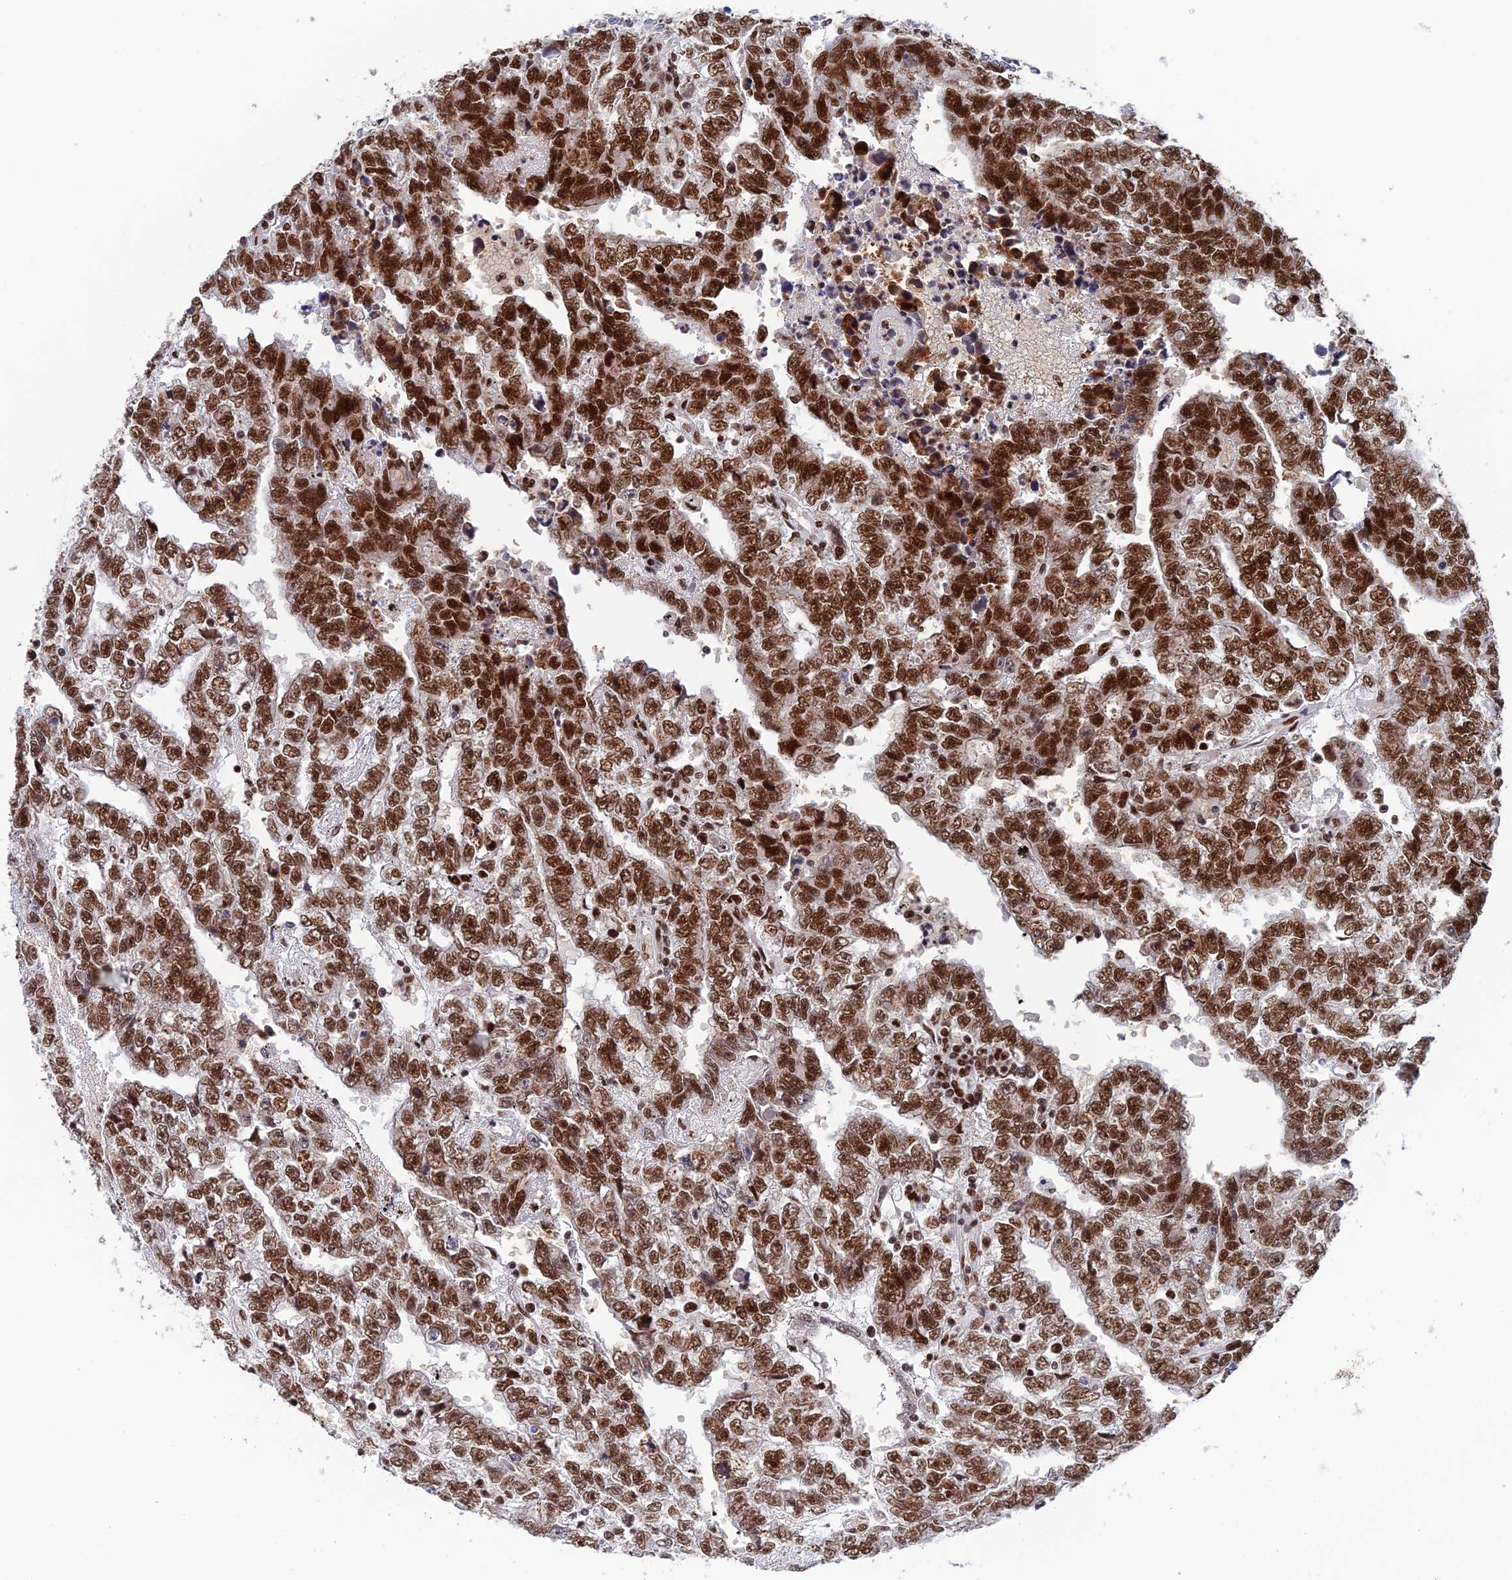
{"staining": {"intensity": "strong", "quantity": ">75%", "location": "nuclear"}, "tissue": "testis cancer", "cell_type": "Tumor cells", "image_type": "cancer", "snomed": [{"axis": "morphology", "description": "Carcinoma, Embryonal, NOS"}, {"axis": "topography", "description": "Testis"}], "caption": "There is high levels of strong nuclear positivity in tumor cells of testis embryonal carcinoma, as demonstrated by immunohistochemical staining (brown color).", "gene": "EEF1AKMT3", "patient": {"sex": "male", "age": 25}}